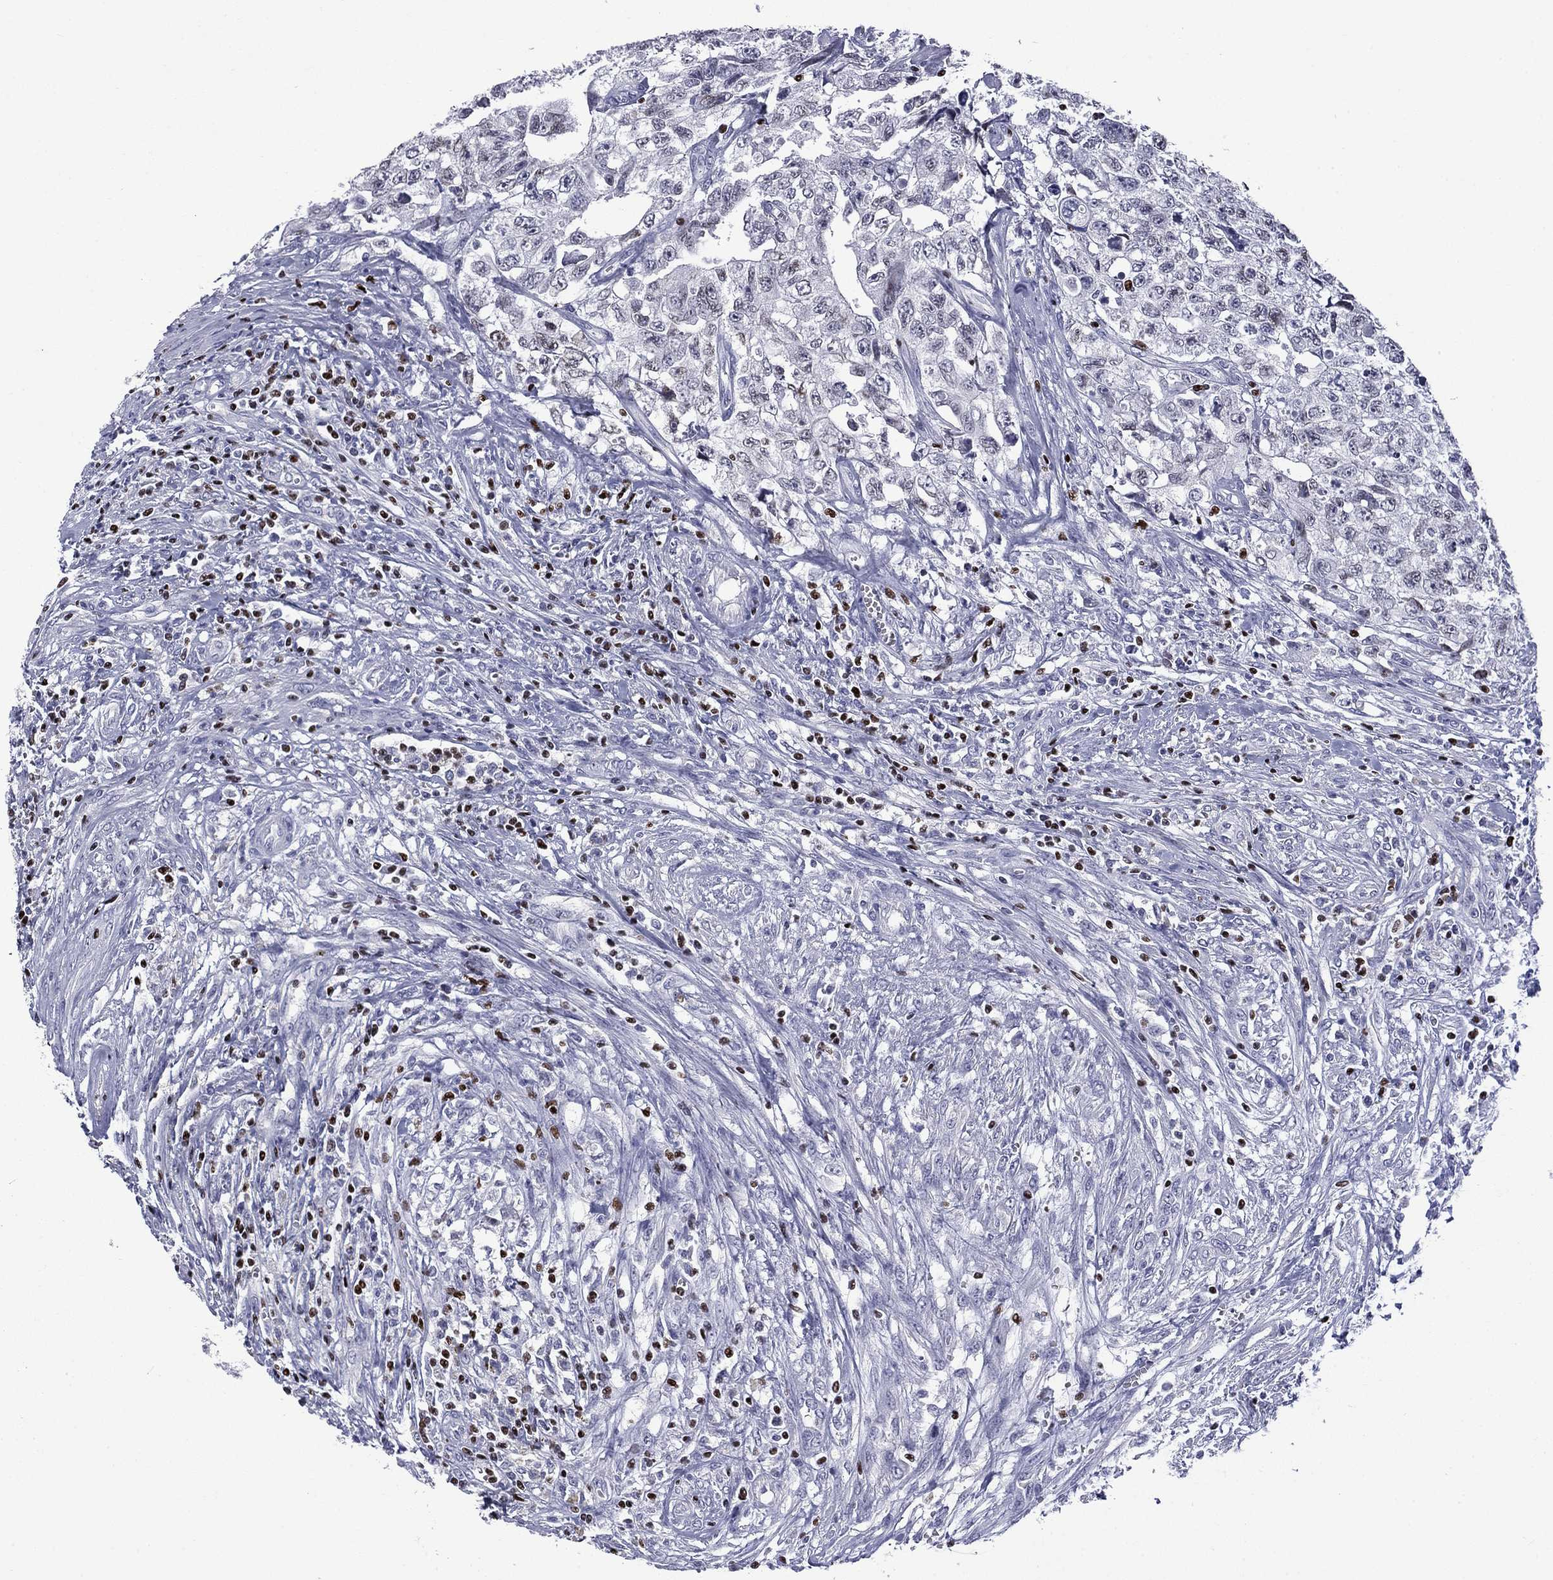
{"staining": {"intensity": "negative", "quantity": "none", "location": "none"}, "tissue": "testis cancer", "cell_type": "Tumor cells", "image_type": "cancer", "snomed": [{"axis": "morphology", "description": "Carcinoma, Embryonal, NOS"}, {"axis": "topography", "description": "Testis"}], "caption": "High magnification brightfield microscopy of embryonal carcinoma (testis) stained with DAB (brown) and counterstained with hematoxylin (blue): tumor cells show no significant expression. Brightfield microscopy of immunohistochemistry stained with DAB (3,3'-diaminobenzidine) (brown) and hematoxylin (blue), captured at high magnification.", "gene": "IKZF3", "patient": {"sex": "male", "age": 24}}